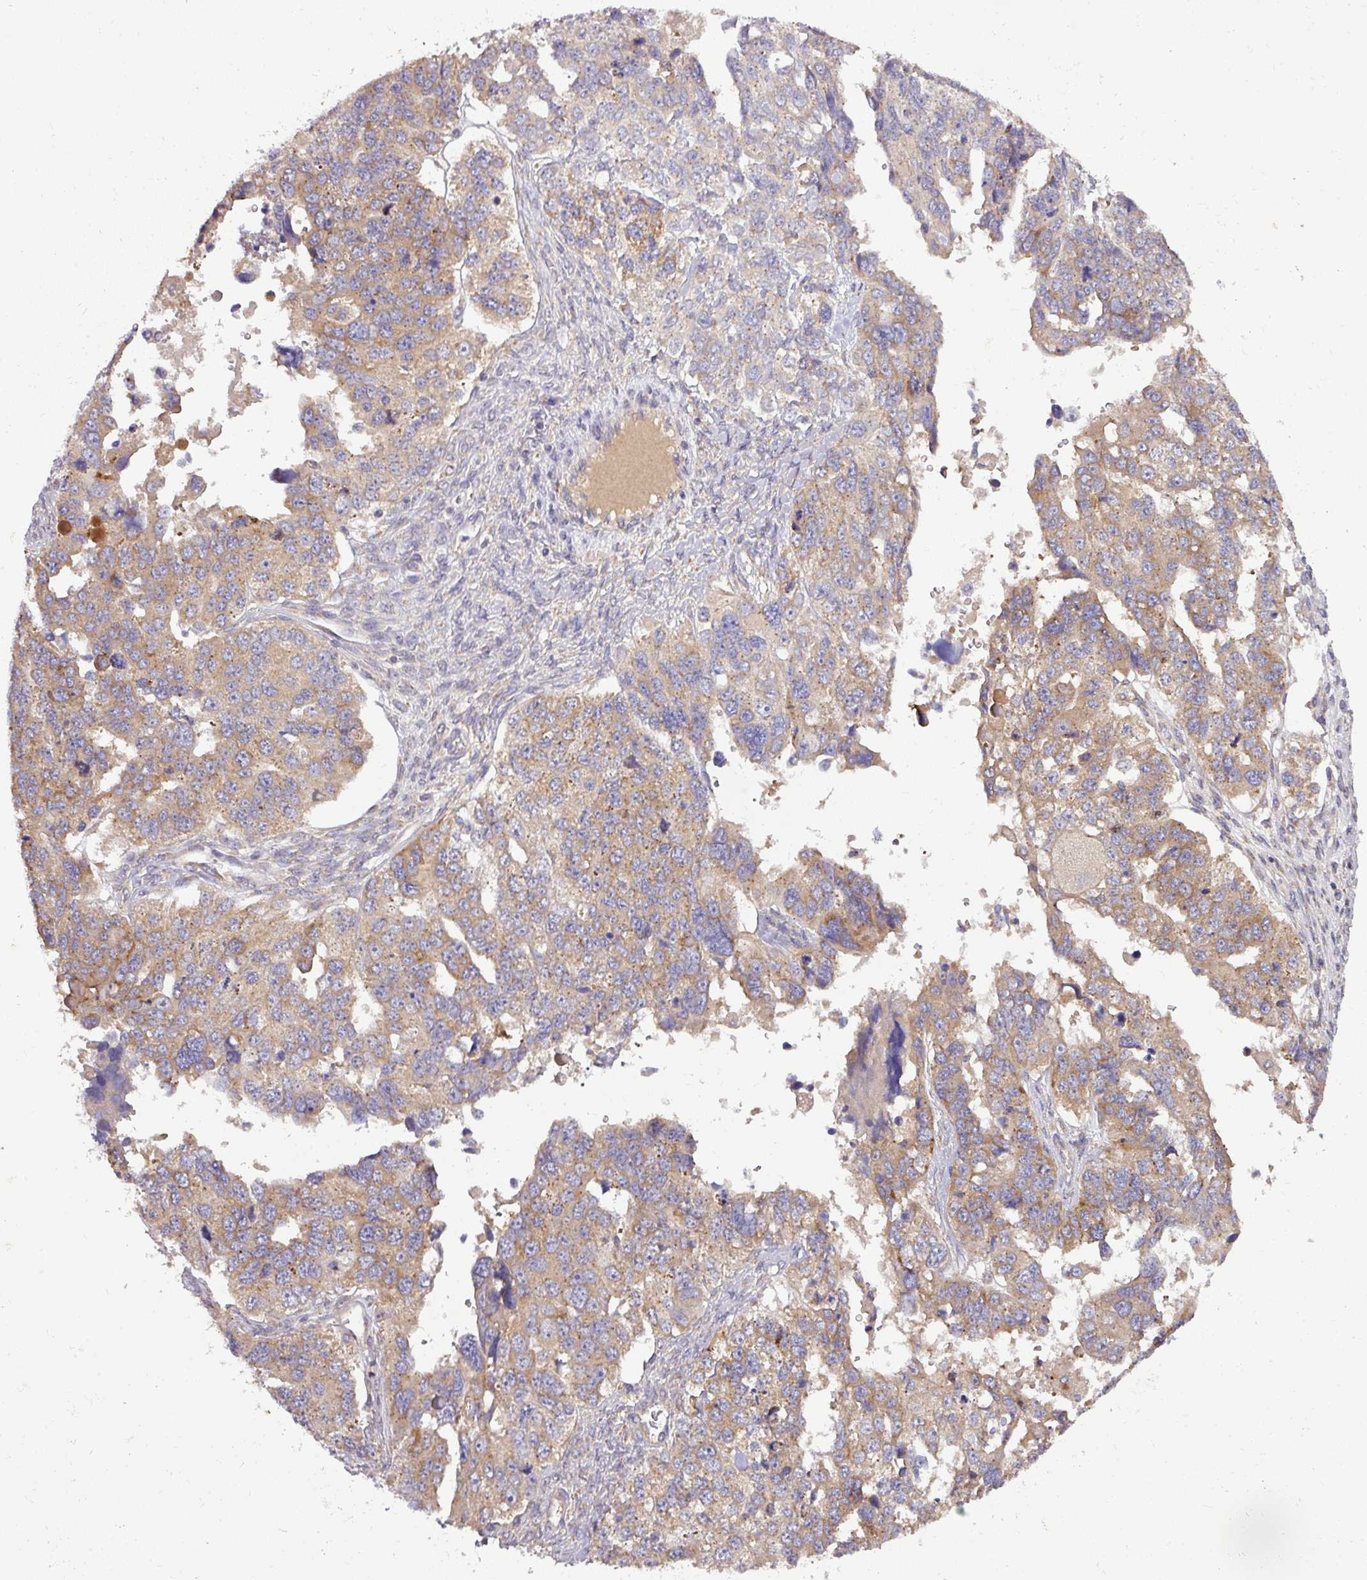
{"staining": {"intensity": "moderate", "quantity": "25%-75%", "location": "cytoplasmic/membranous"}, "tissue": "ovarian cancer", "cell_type": "Tumor cells", "image_type": "cancer", "snomed": [{"axis": "morphology", "description": "Cystadenocarcinoma, serous, NOS"}, {"axis": "topography", "description": "Ovary"}], "caption": "Protein expression analysis of human ovarian serous cystadenocarcinoma reveals moderate cytoplasmic/membranous positivity in approximately 25%-75% of tumor cells.", "gene": "GALP", "patient": {"sex": "female", "age": 76}}